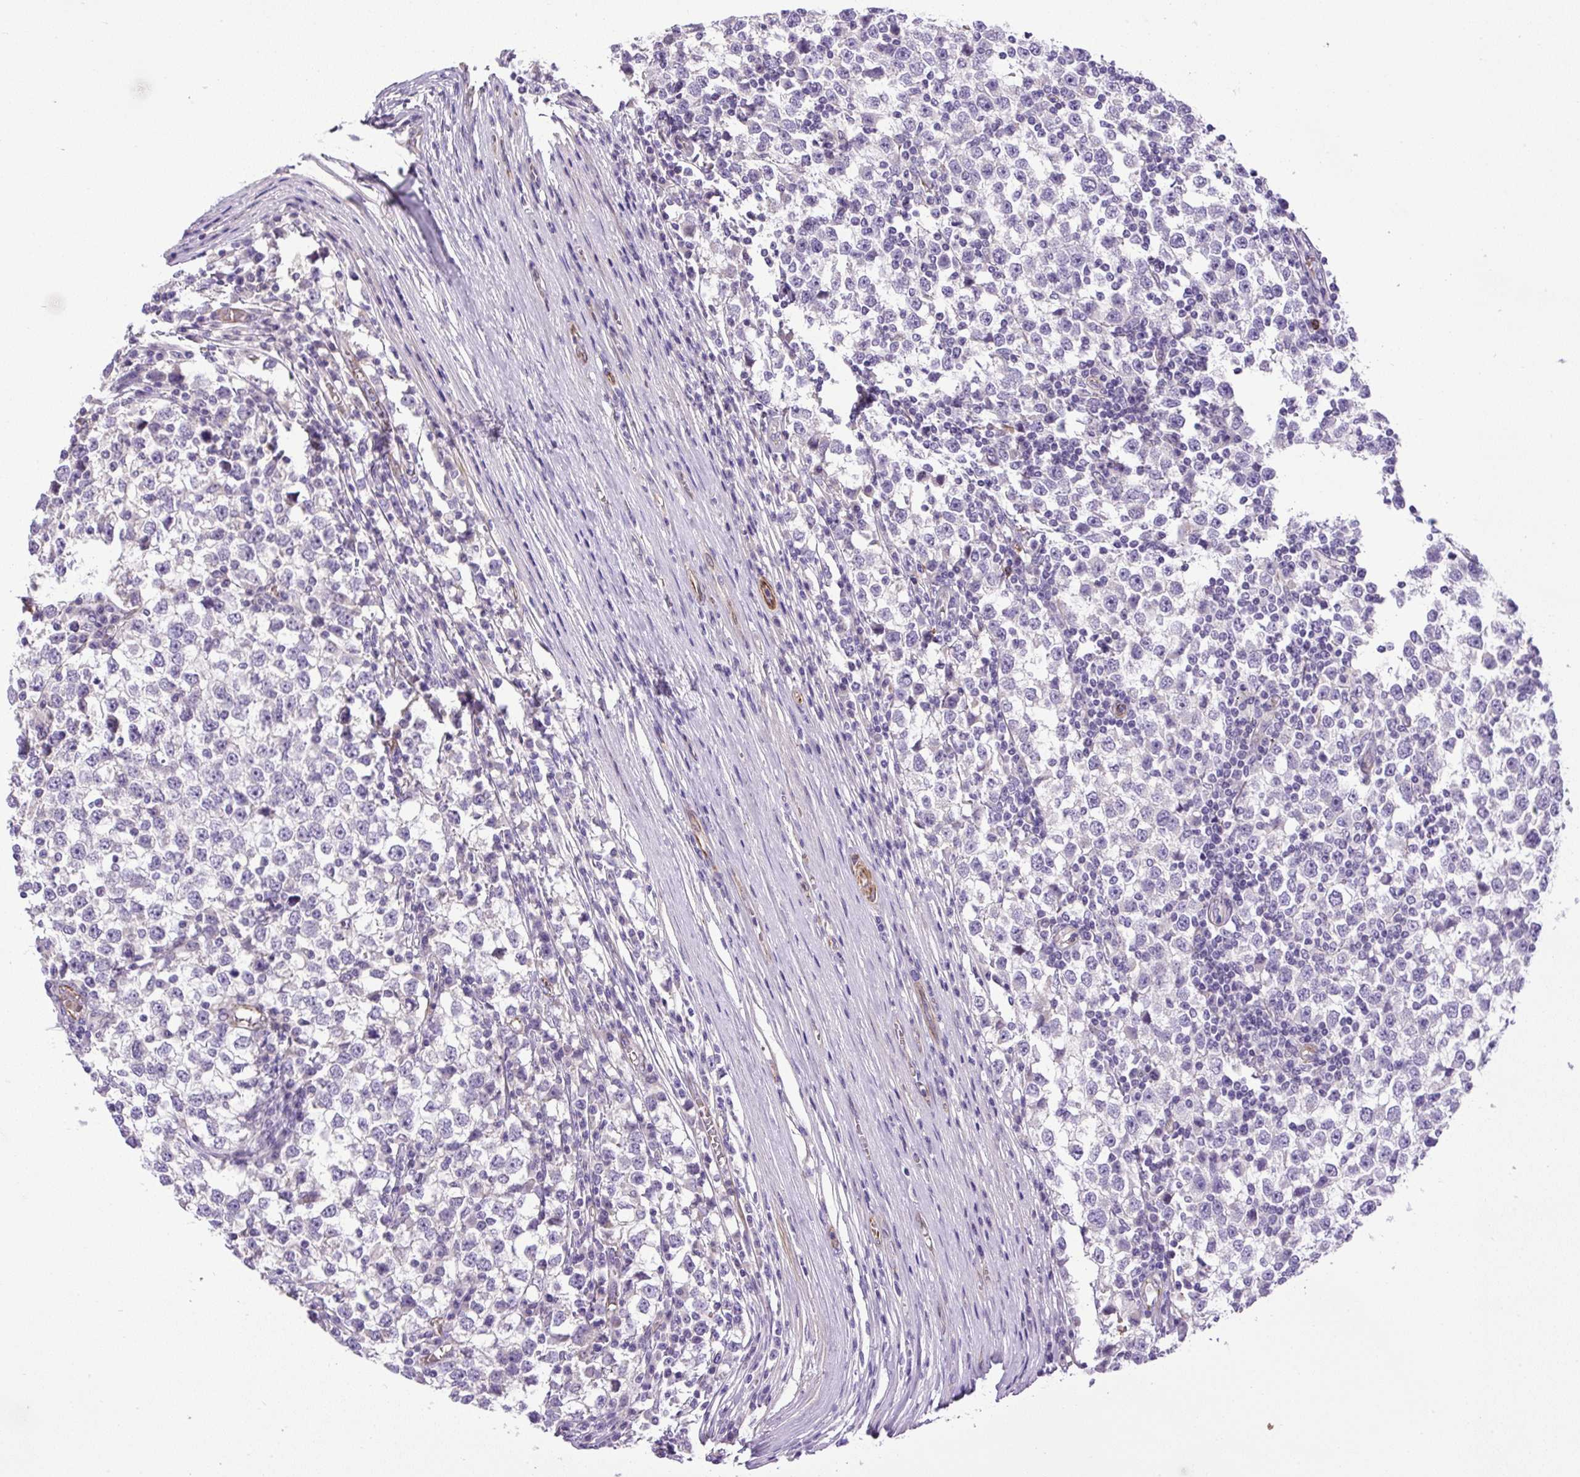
{"staining": {"intensity": "negative", "quantity": "none", "location": "none"}, "tissue": "testis cancer", "cell_type": "Tumor cells", "image_type": "cancer", "snomed": [{"axis": "morphology", "description": "Seminoma, NOS"}, {"axis": "topography", "description": "Testis"}], "caption": "DAB (3,3'-diaminobenzidine) immunohistochemical staining of human testis seminoma displays no significant expression in tumor cells.", "gene": "VWA7", "patient": {"sex": "male", "age": 65}}